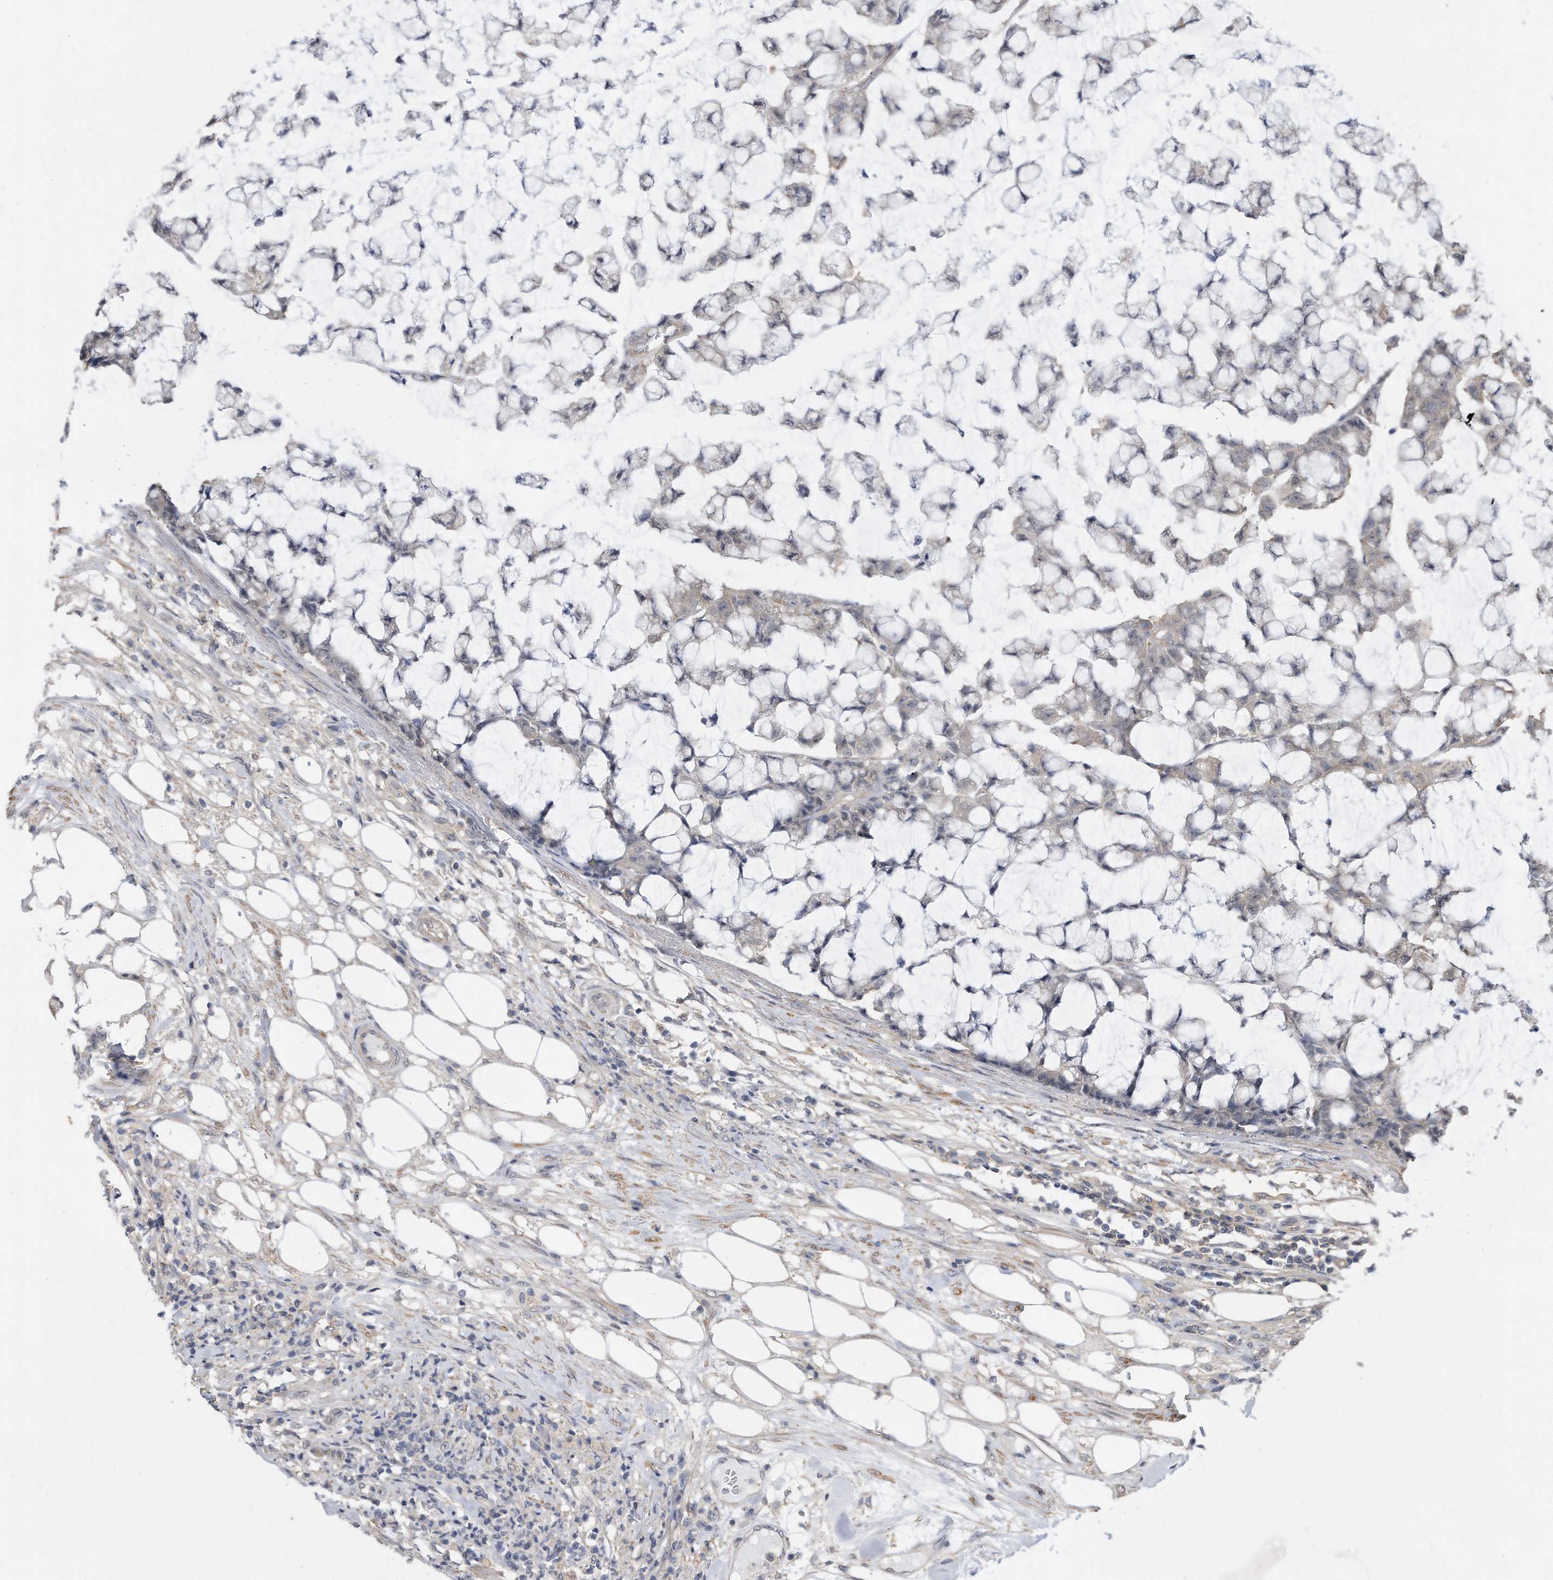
{"staining": {"intensity": "negative", "quantity": "none", "location": "none"}, "tissue": "colorectal cancer", "cell_type": "Tumor cells", "image_type": "cancer", "snomed": [{"axis": "morphology", "description": "Adenocarcinoma, NOS"}, {"axis": "topography", "description": "Colon"}], "caption": "Colorectal cancer (adenocarcinoma) was stained to show a protein in brown. There is no significant positivity in tumor cells.", "gene": "TCP1", "patient": {"sex": "female", "age": 84}}